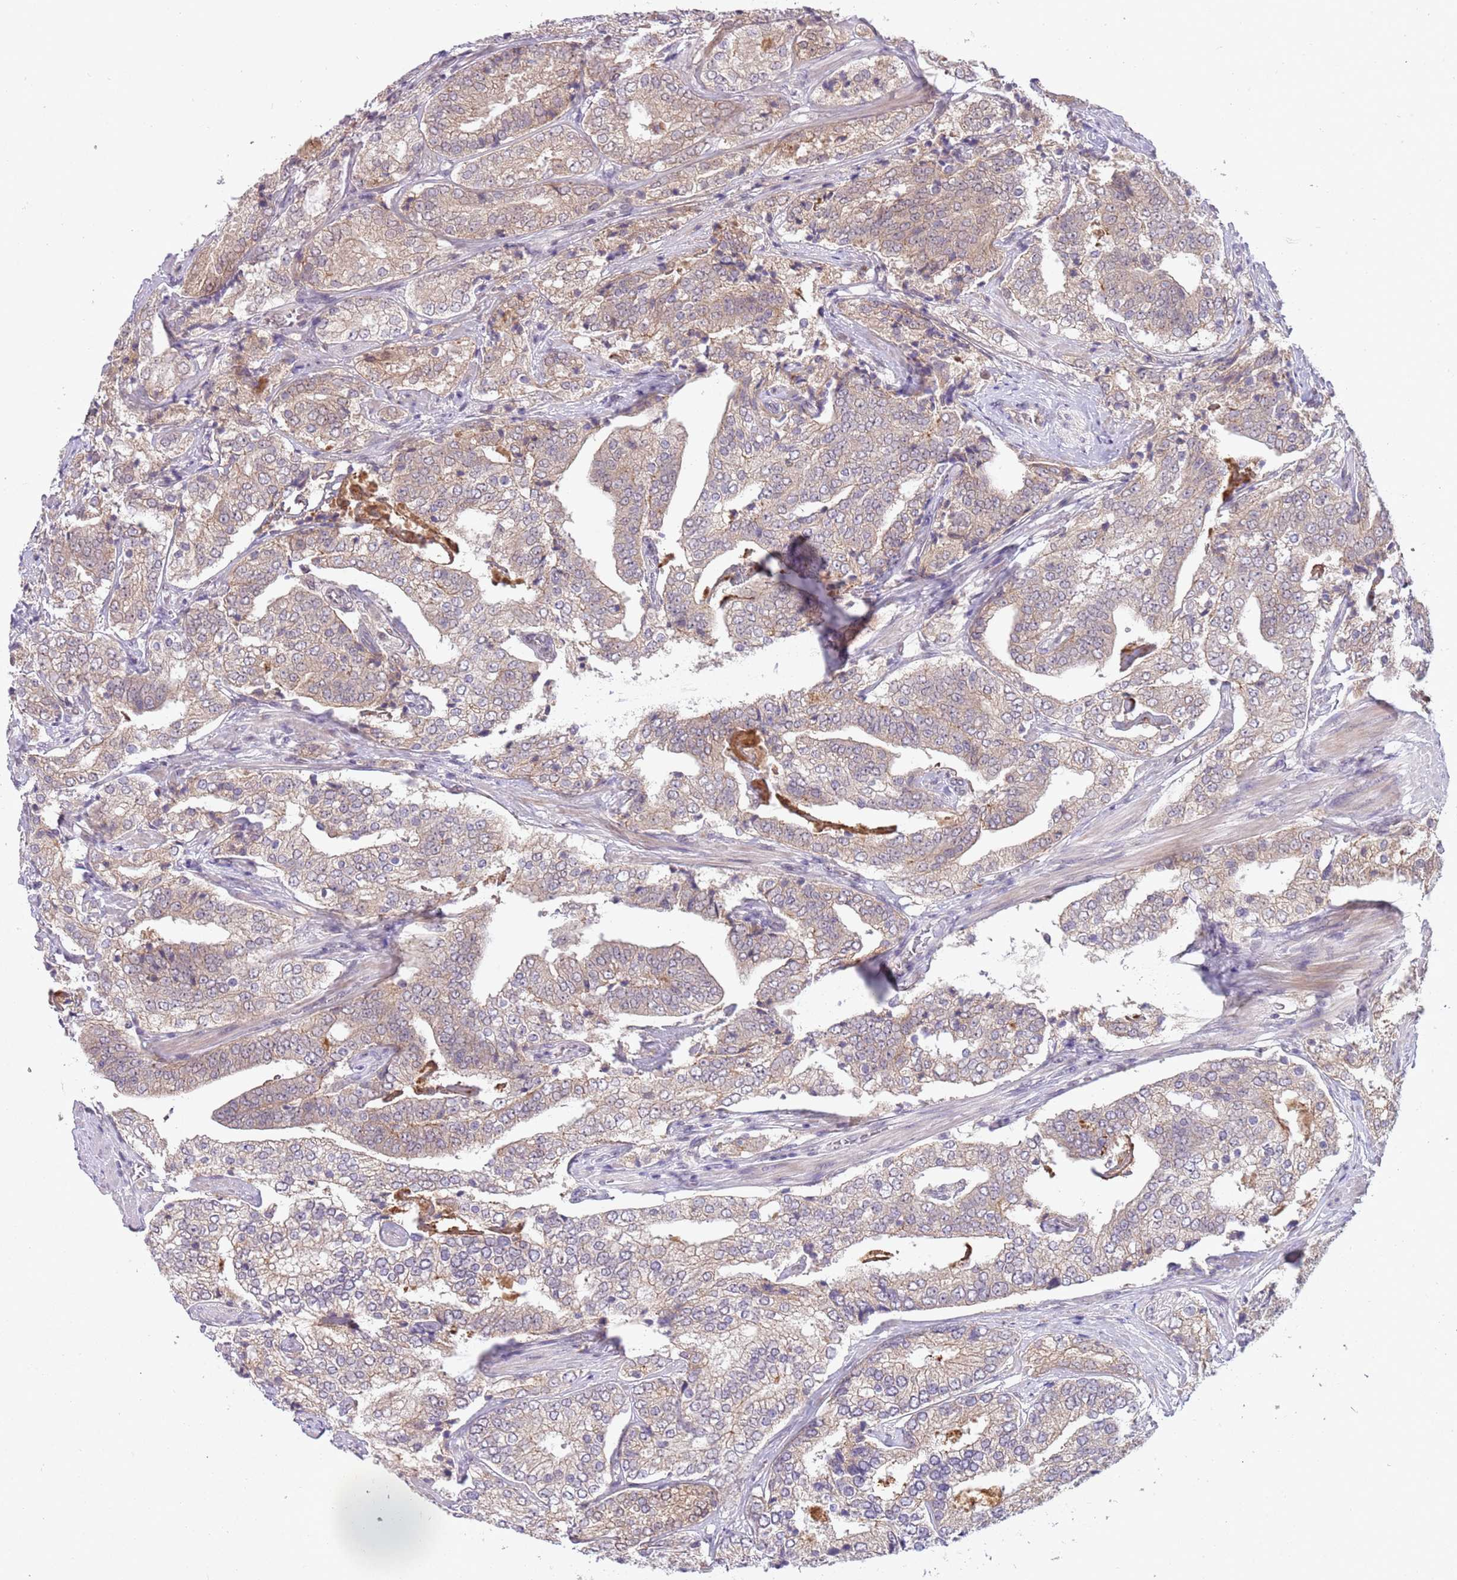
{"staining": {"intensity": "weak", "quantity": ">75%", "location": "cytoplasmic/membranous"}, "tissue": "prostate cancer", "cell_type": "Tumor cells", "image_type": "cancer", "snomed": [{"axis": "morphology", "description": "Adenocarcinoma, High grade"}, {"axis": "topography", "description": "Prostate"}], "caption": "High-grade adenocarcinoma (prostate) stained for a protein exhibits weak cytoplasmic/membranous positivity in tumor cells.", "gene": "TM2D1", "patient": {"sex": "male", "age": 63}}